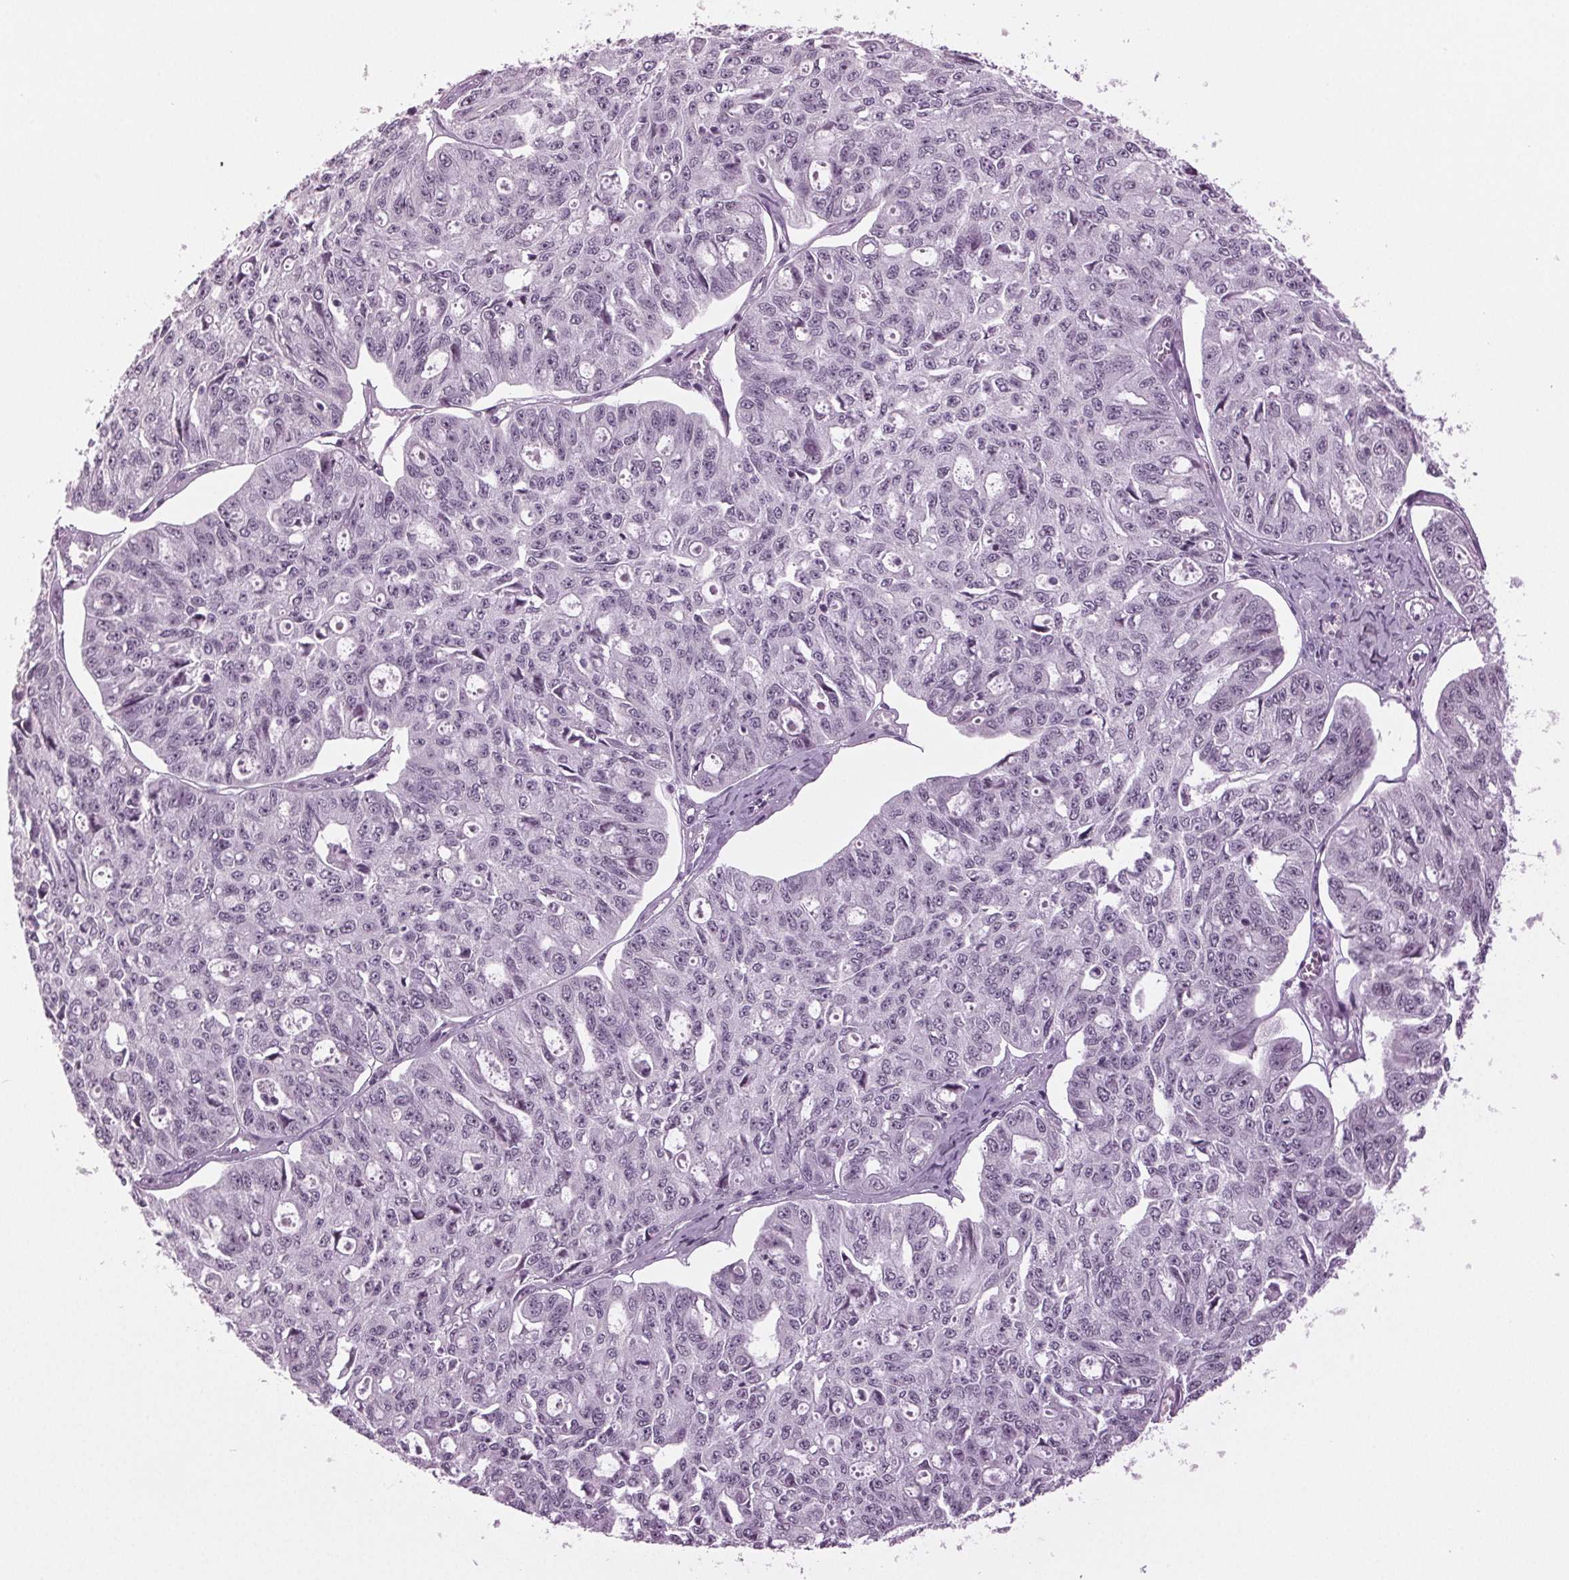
{"staining": {"intensity": "negative", "quantity": "none", "location": "none"}, "tissue": "ovarian cancer", "cell_type": "Tumor cells", "image_type": "cancer", "snomed": [{"axis": "morphology", "description": "Carcinoma, endometroid"}, {"axis": "topography", "description": "Ovary"}], "caption": "Ovarian cancer (endometroid carcinoma) stained for a protein using immunohistochemistry demonstrates no staining tumor cells.", "gene": "DNAH12", "patient": {"sex": "female", "age": 65}}